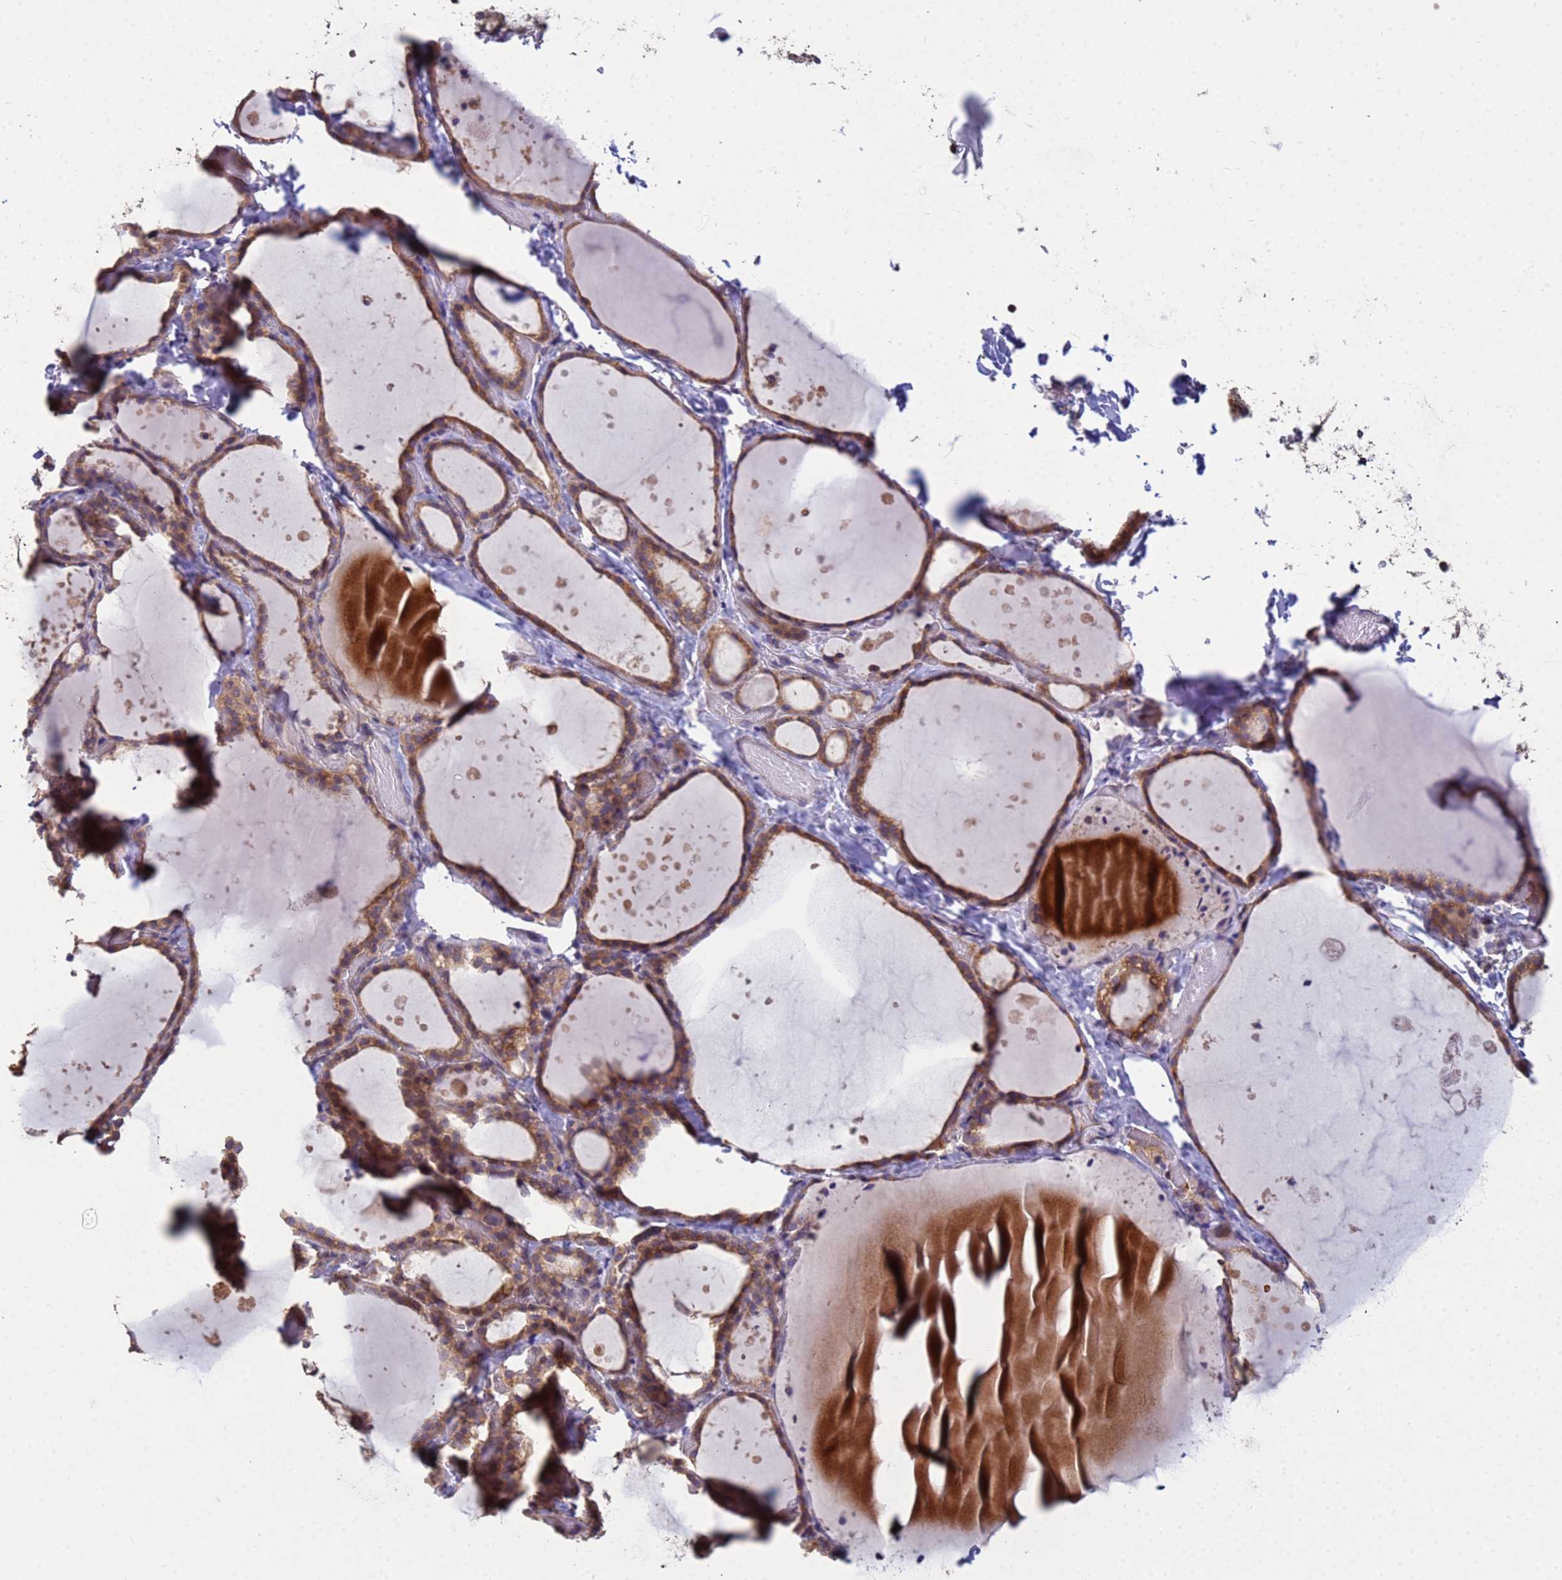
{"staining": {"intensity": "moderate", "quantity": ">75%", "location": "cytoplasmic/membranous"}, "tissue": "thyroid gland", "cell_type": "Glandular cells", "image_type": "normal", "snomed": [{"axis": "morphology", "description": "Normal tissue, NOS"}, {"axis": "topography", "description": "Thyroid gland"}], "caption": "Normal thyroid gland shows moderate cytoplasmic/membranous expression in about >75% of glandular cells.", "gene": "P2RX7", "patient": {"sex": "female", "age": 44}}